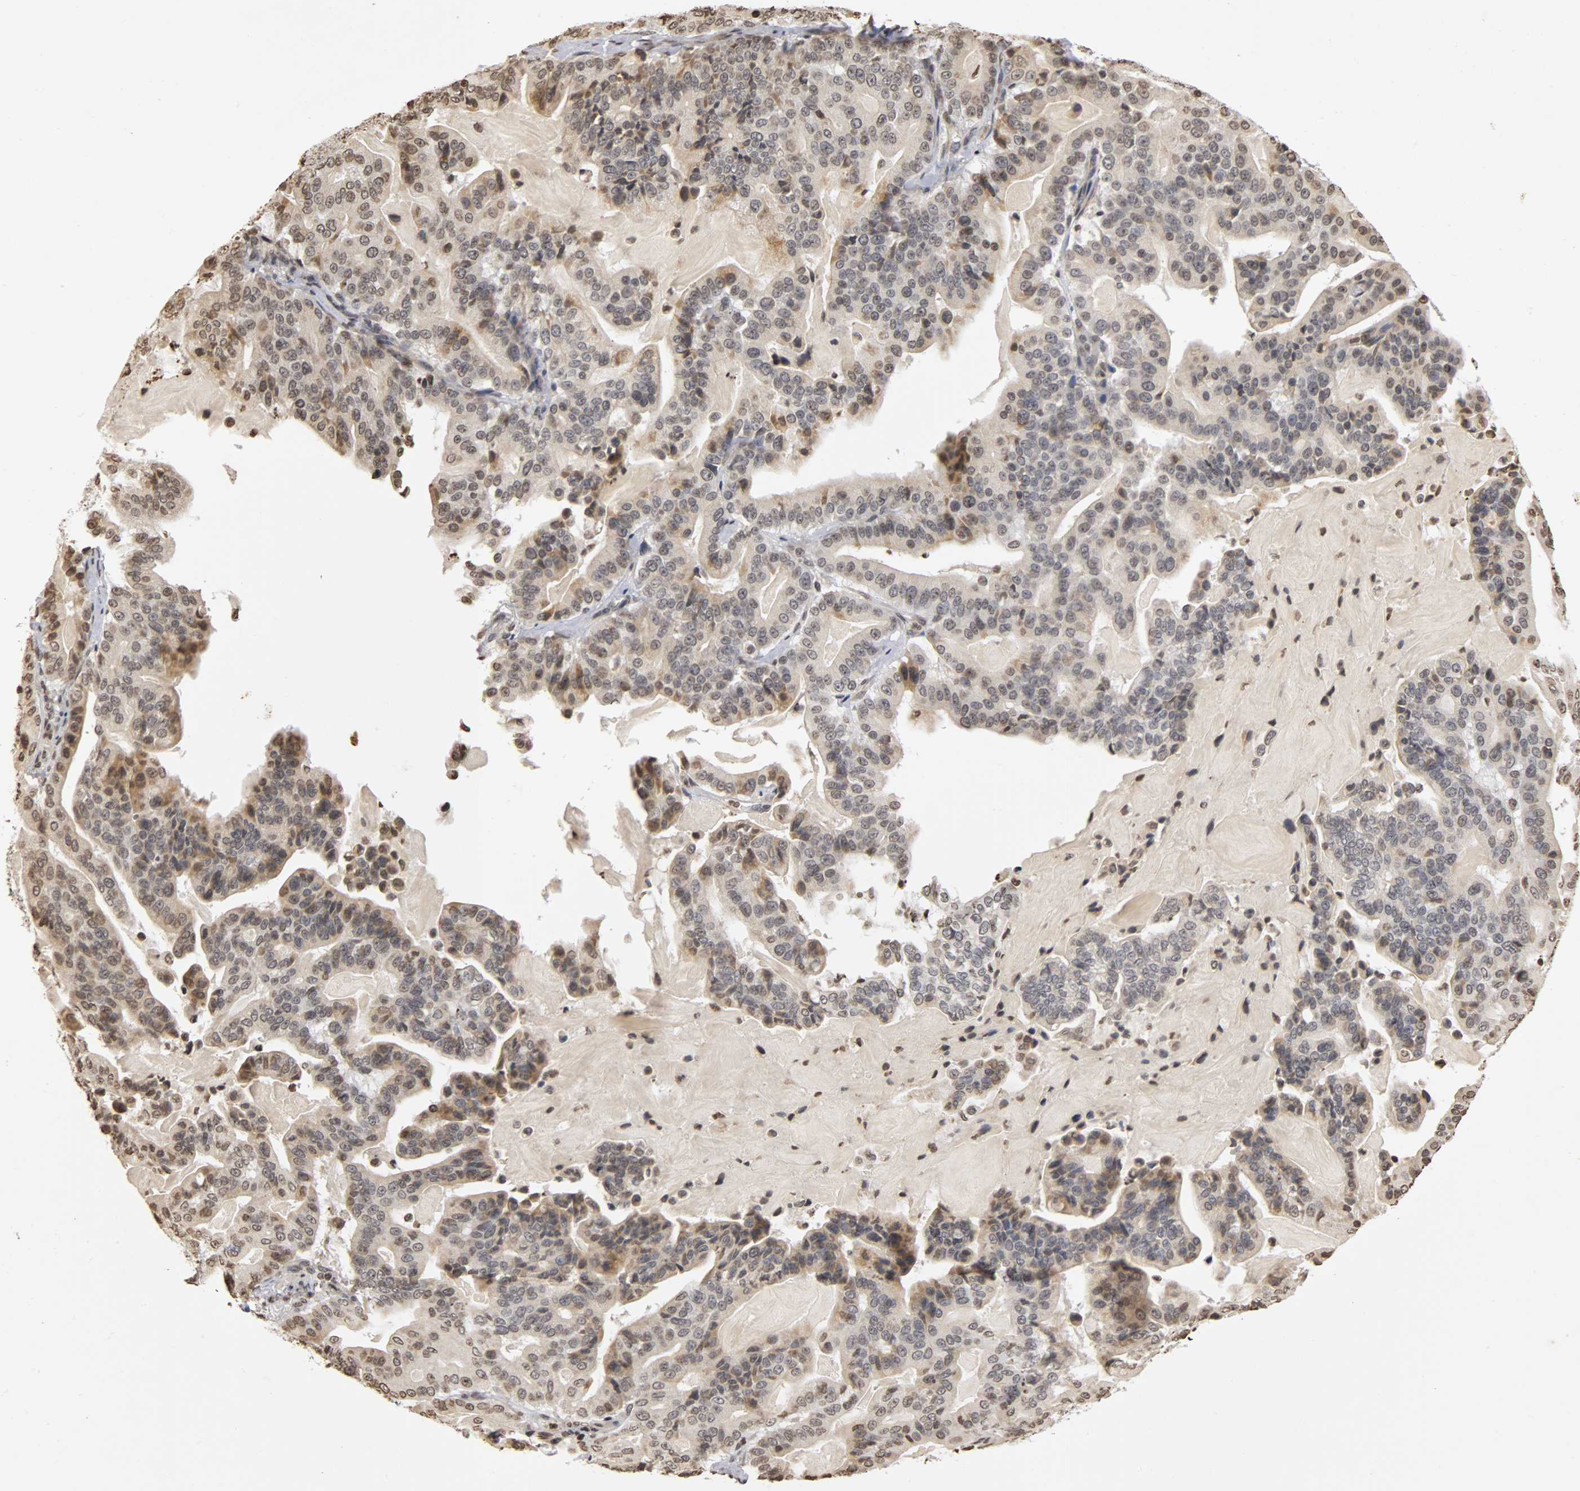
{"staining": {"intensity": "weak", "quantity": "<25%", "location": "cytoplasmic/membranous,nuclear"}, "tissue": "pancreatic cancer", "cell_type": "Tumor cells", "image_type": "cancer", "snomed": [{"axis": "morphology", "description": "Adenocarcinoma, NOS"}, {"axis": "topography", "description": "Pancreas"}], "caption": "Immunohistochemistry of pancreatic cancer (adenocarcinoma) reveals no staining in tumor cells.", "gene": "ERCC2", "patient": {"sex": "male", "age": 63}}